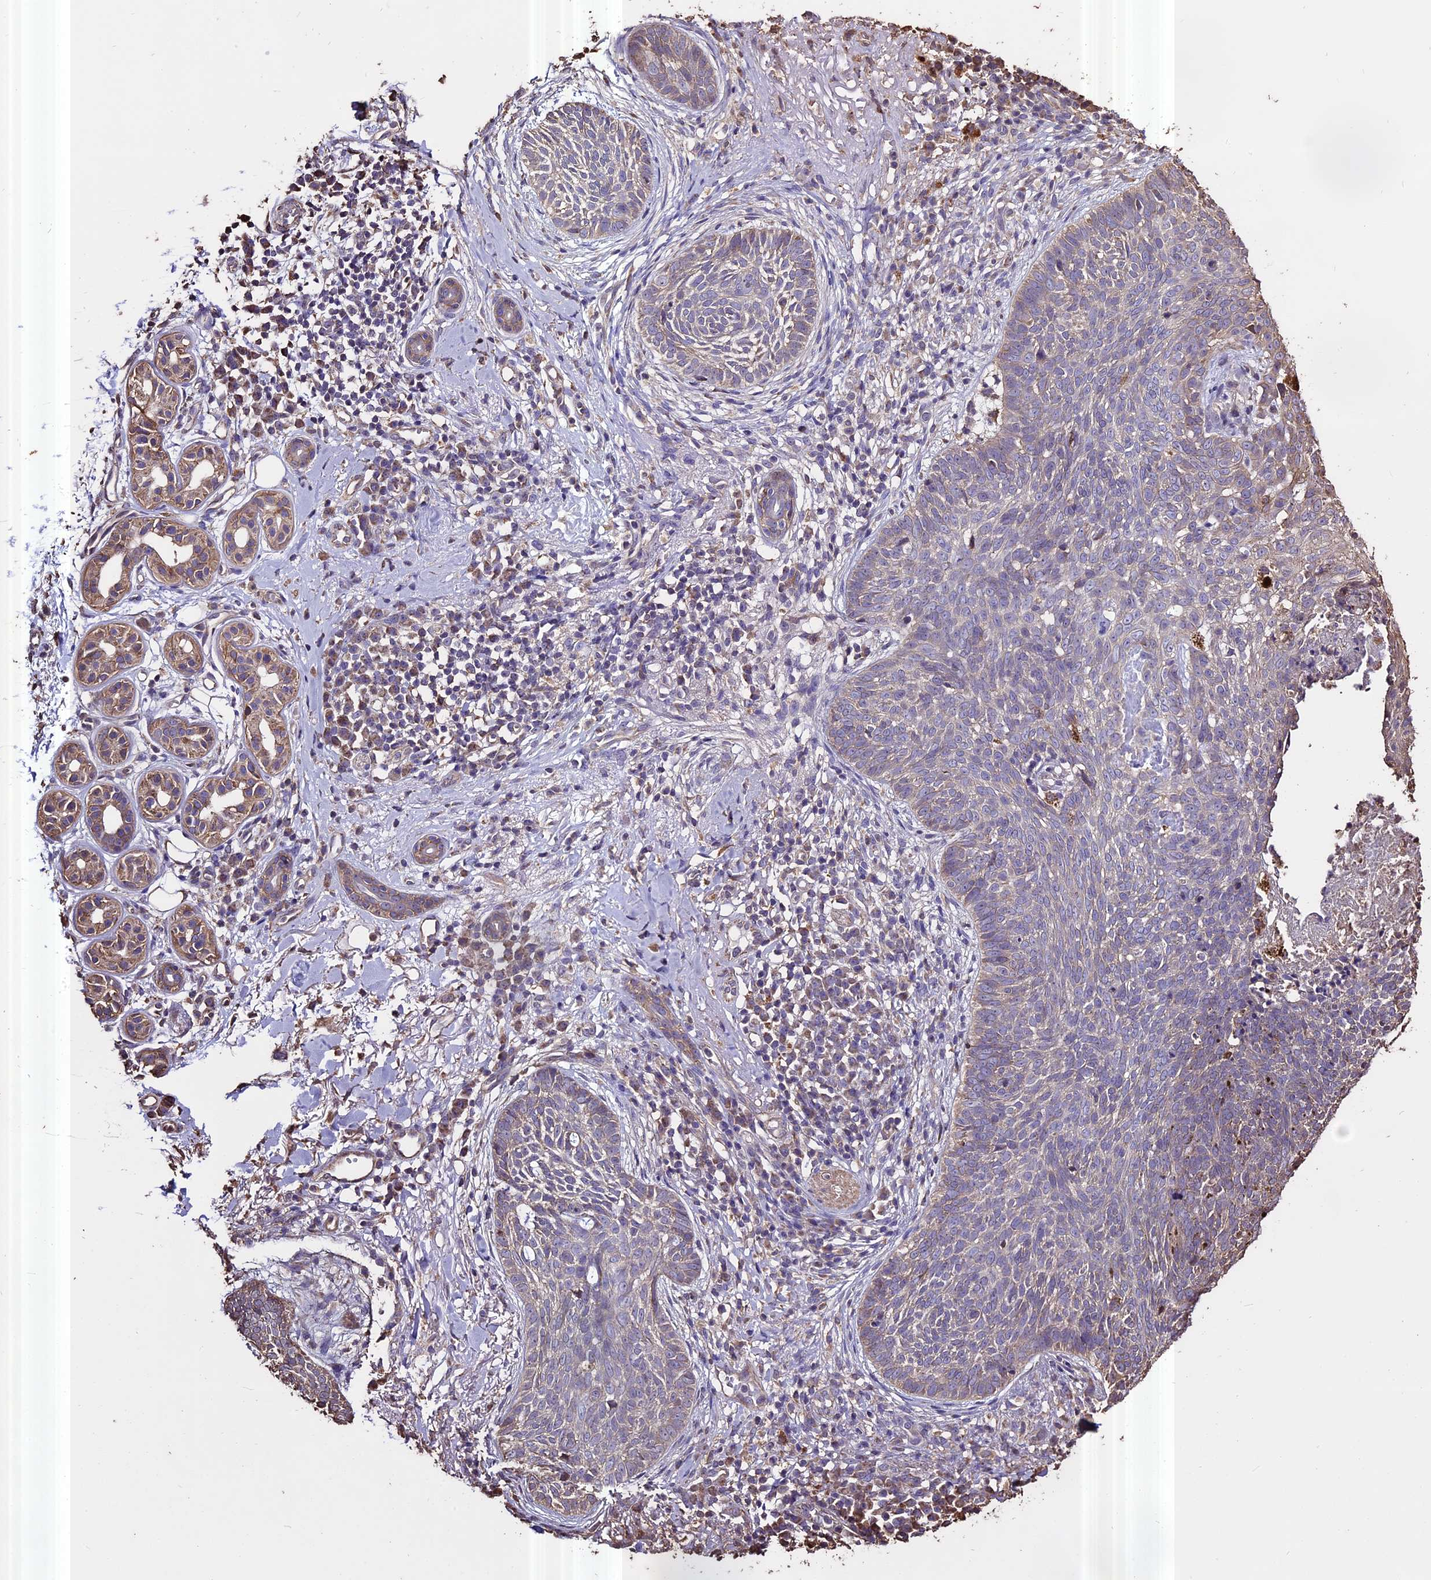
{"staining": {"intensity": "negative", "quantity": "none", "location": "none"}, "tissue": "skin cancer", "cell_type": "Tumor cells", "image_type": "cancer", "snomed": [{"axis": "morphology", "description": "Basal cell carcinoma"}, {"axis": "topography", "description": "Skin"}], "caption": "Immunohistochemistry of basal cell carcinoma (skin) shows no positivity in tumor cells. (IHC, brightfield microscopy, high magnification).", "gene": "PGPEP1L", "patient": {"sex": "male", "age": 85}}